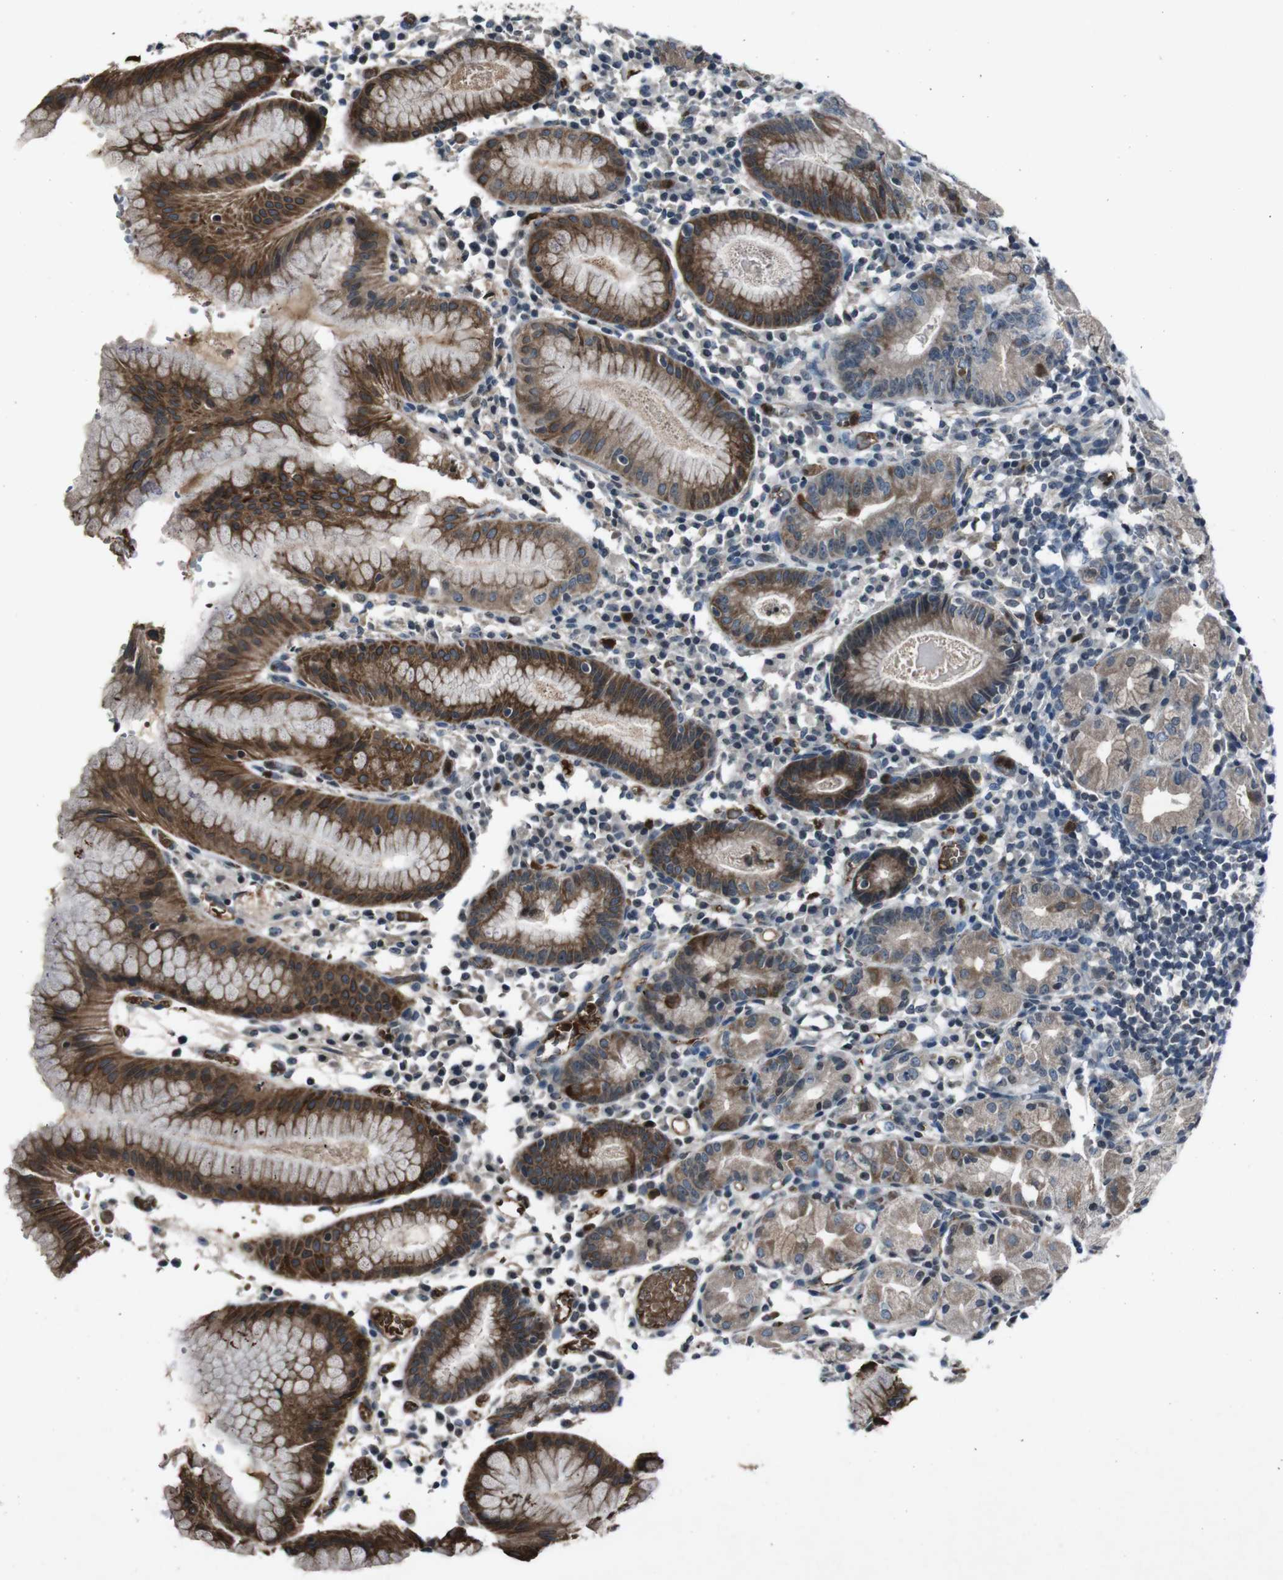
{"staining": {"intensity": "moderate", "quantity": ">75%", "location": "cytoplasmic/membranous"}, "tissue": "stomach", "cell_type": "Glandular cells", "image_type": "normal", "snomed": [{"axis": "morphology", "description": "Normal tissue, NOS"}, {"axis": "topography", "description": "Stomach"}, {"axis": "topography", "description": "Stomach, lower"}], "caption": "This micrograph exhibits unremarkable stomach stained with immunohistochemistry (IHC) to label a protein in brown. The cytoplasmic/membranous of glandular cells show moderate positivity for the protein. Nuclei are counter-stained blue.", "gene": "UGT1A6", "patient": {"sex": "female", "age": 75}}